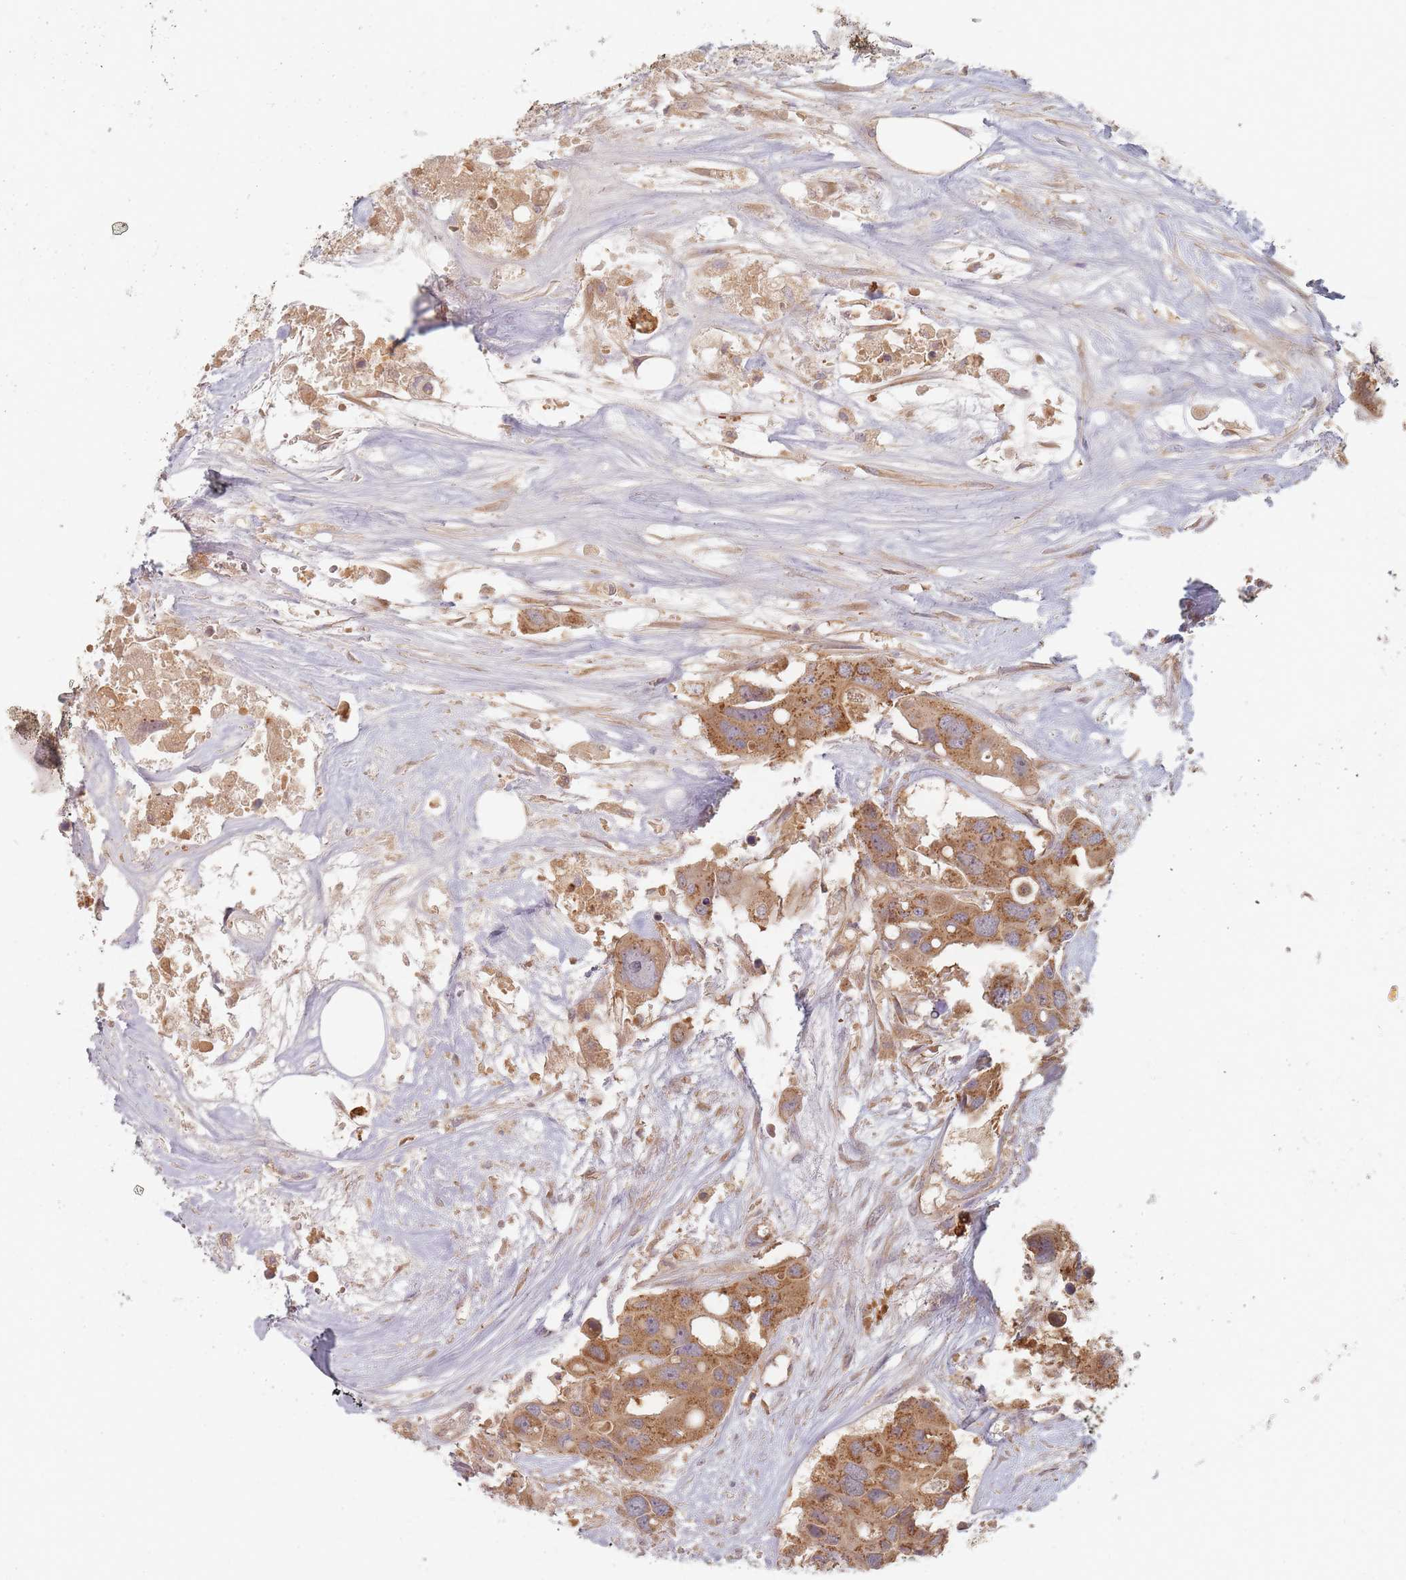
{"staining": {"intensity": "moderate", "quantity": ">75%", "location": "cytoplasmic/membranous"}, "tissue": "colorectal cancer", "cell_type": "Tumor cells", "image_type": "cancer", "snomed": [{"axis": "morphology", "description": "Adenocarcinoma, NOS"}, {"axis": "topography", "description": "Colon"}], "caption": "High-magnification brightfield microscopy of colorectal adenocarcinoma stained with DAB (brown) and counterstained with hematoxylin (blue). tumor cells exhibit moderate cytoplasmic/membranous positivity is seen in about>75% of cells.", "gene": "SLC35F3", "patient": {"sex": "male", "age": 77}}